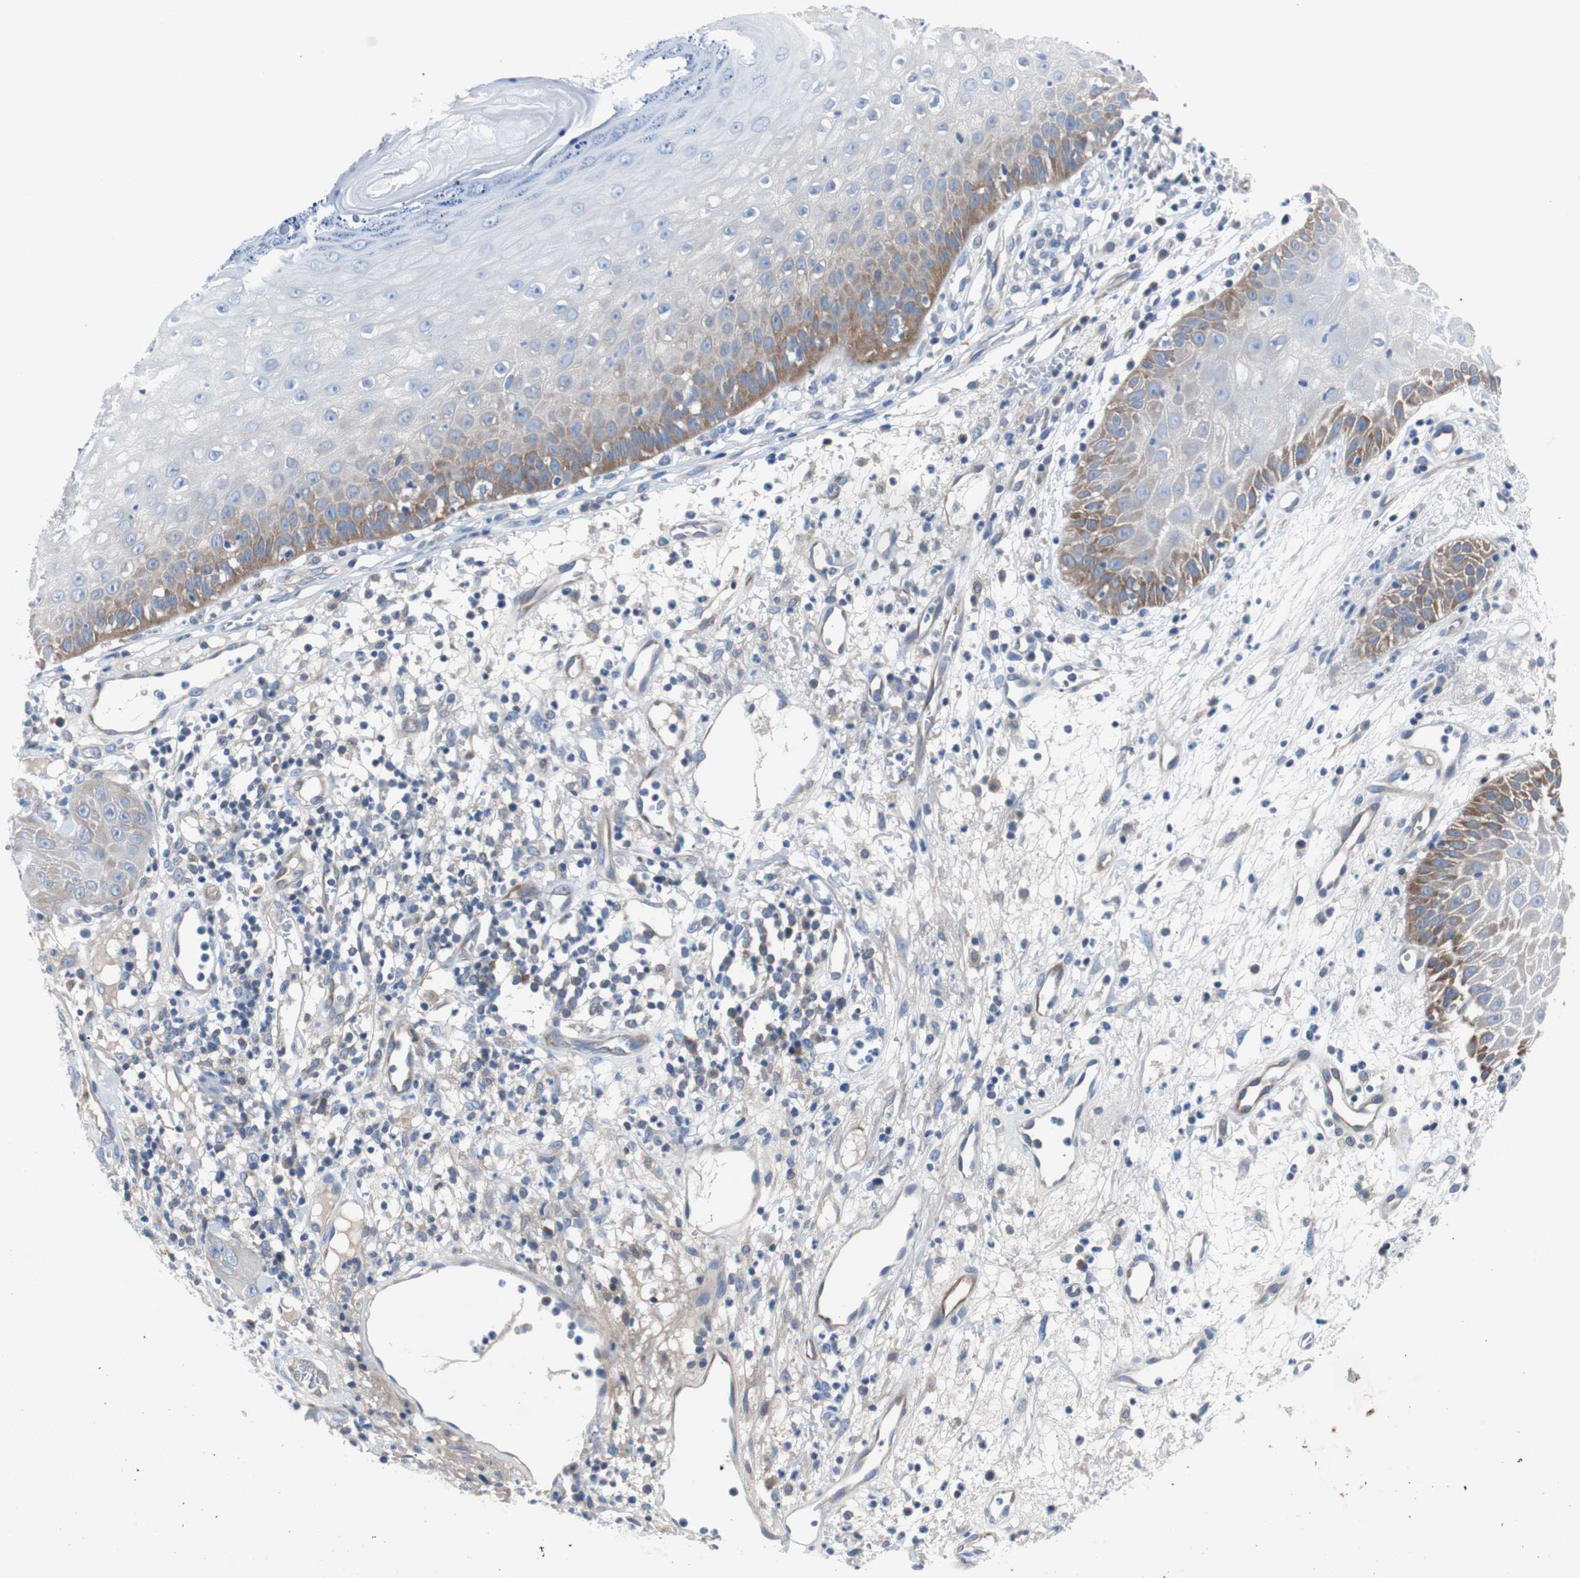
{"staining": {"intensity": "weak", "quantity": "<25%", "location": "cytoplasmic/membranous"}, "tissue": "skin cancer", "cell_type": "Tumor cells", "image_type": "cancer", "snomed": [{"axis": "morphology", "description": "Squamous cell carcinoma, NOS"}, {"axis": "topography", "description": "Skin"}], "caption": "Protein analysis of skin cancer exhibits no significant positivity in tumor cells. Brightfield microscopy of immunohistochemistry (IHC) stained with DAB (3,3'-diaminobenzidine) (brown) and hematoxylin (blue), captured at high magnification.", "gene": "EEF2K", "patient": {"sex": "female", "age": 78}}